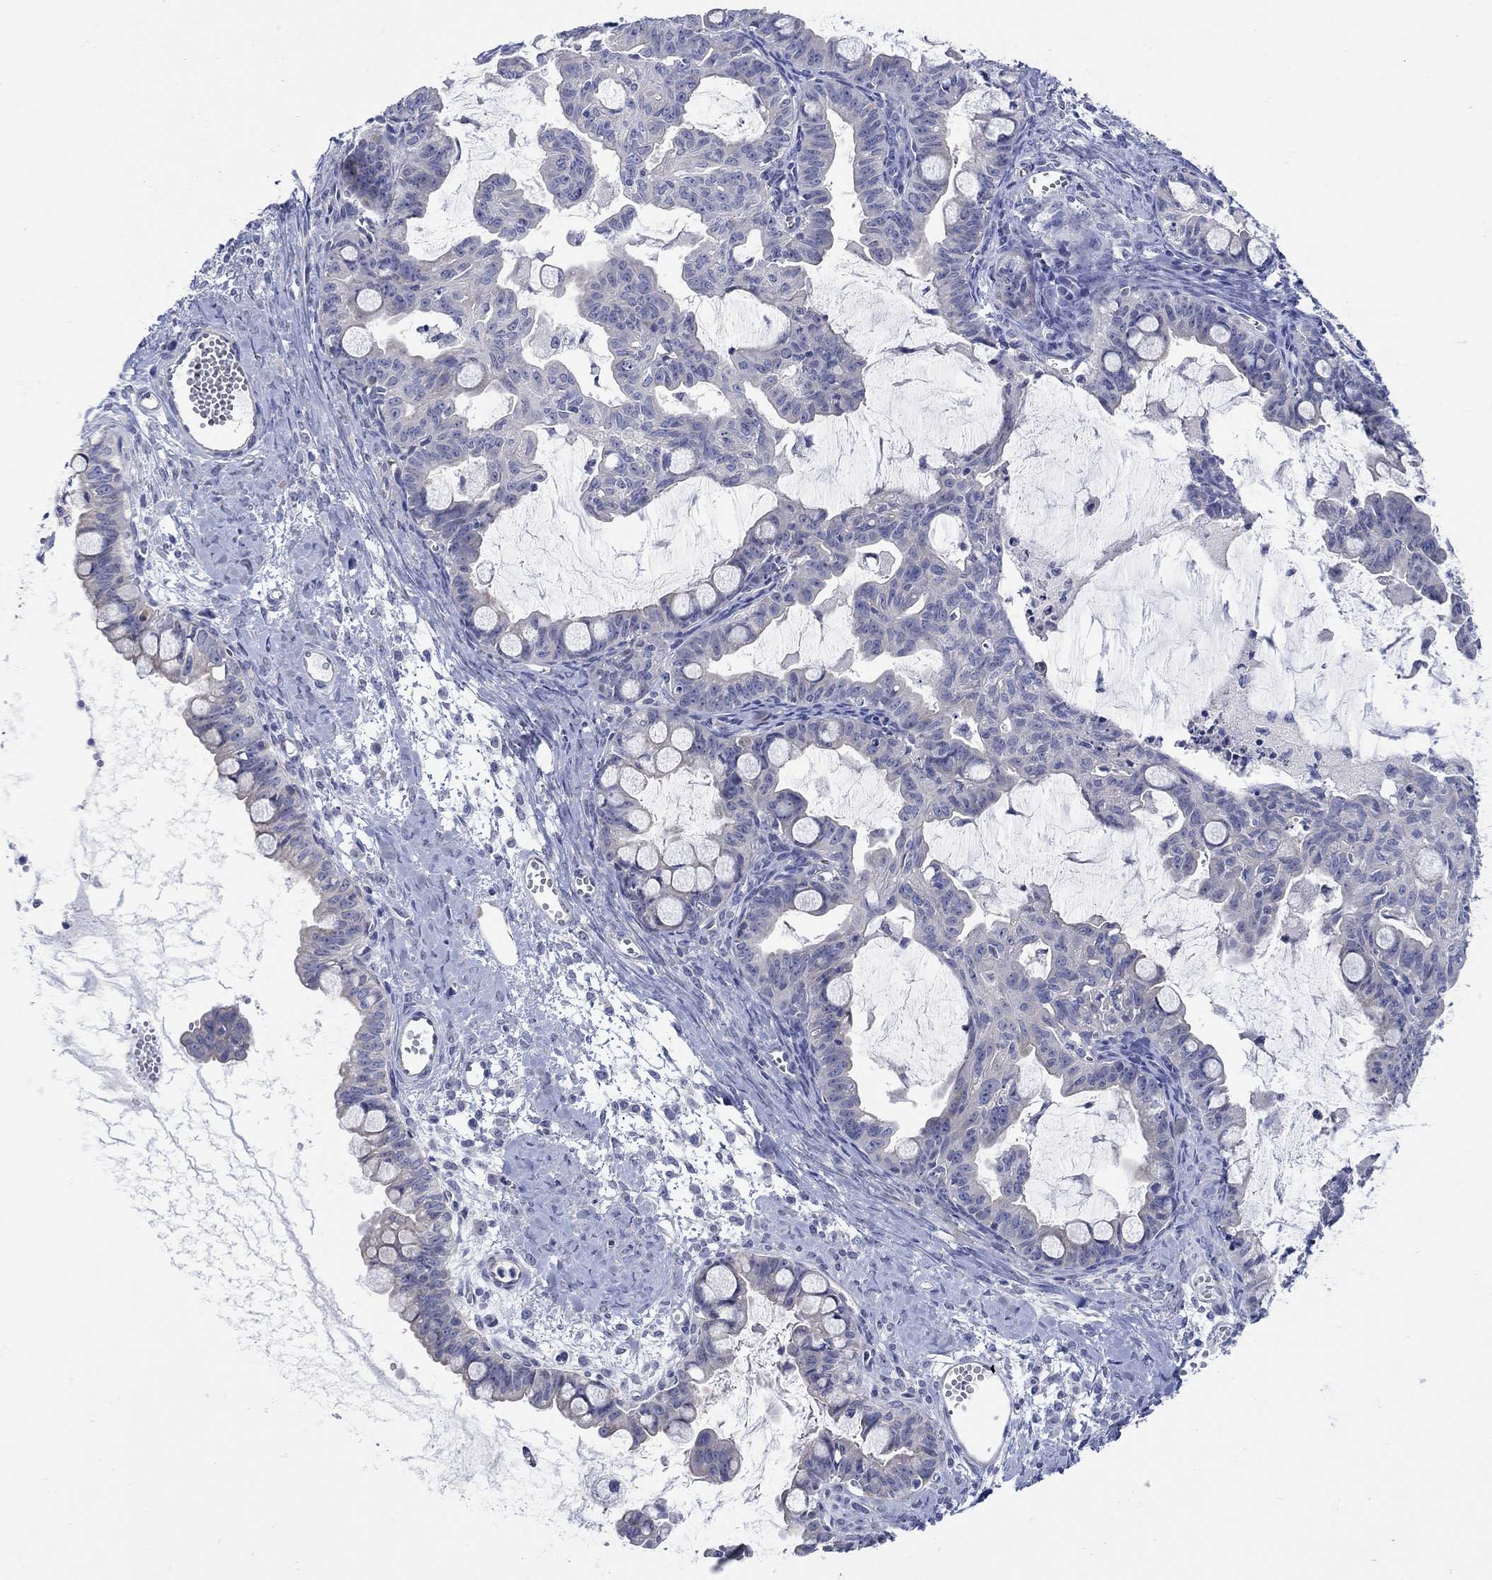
{"staining": {"intensity": "negative", "quantity": "none", "location": "none"}, "tissue": "ovarian cancer", "cell_type": "Tumor cells", "image_type": "cancer", "snomed": [{"axis": "morphology", "description": "Cystadenocarcinoma, mucinous, NOS"}, {"axis": "topography", "description": "Ovary"}], "caption": "Ovarian mucinous cystadenocarcinoma was stained to show a protein in brown. There is no significant positivity in tumor cells.", "gene": "KRT222", "patient": {"sex": "female", "age": 63}}